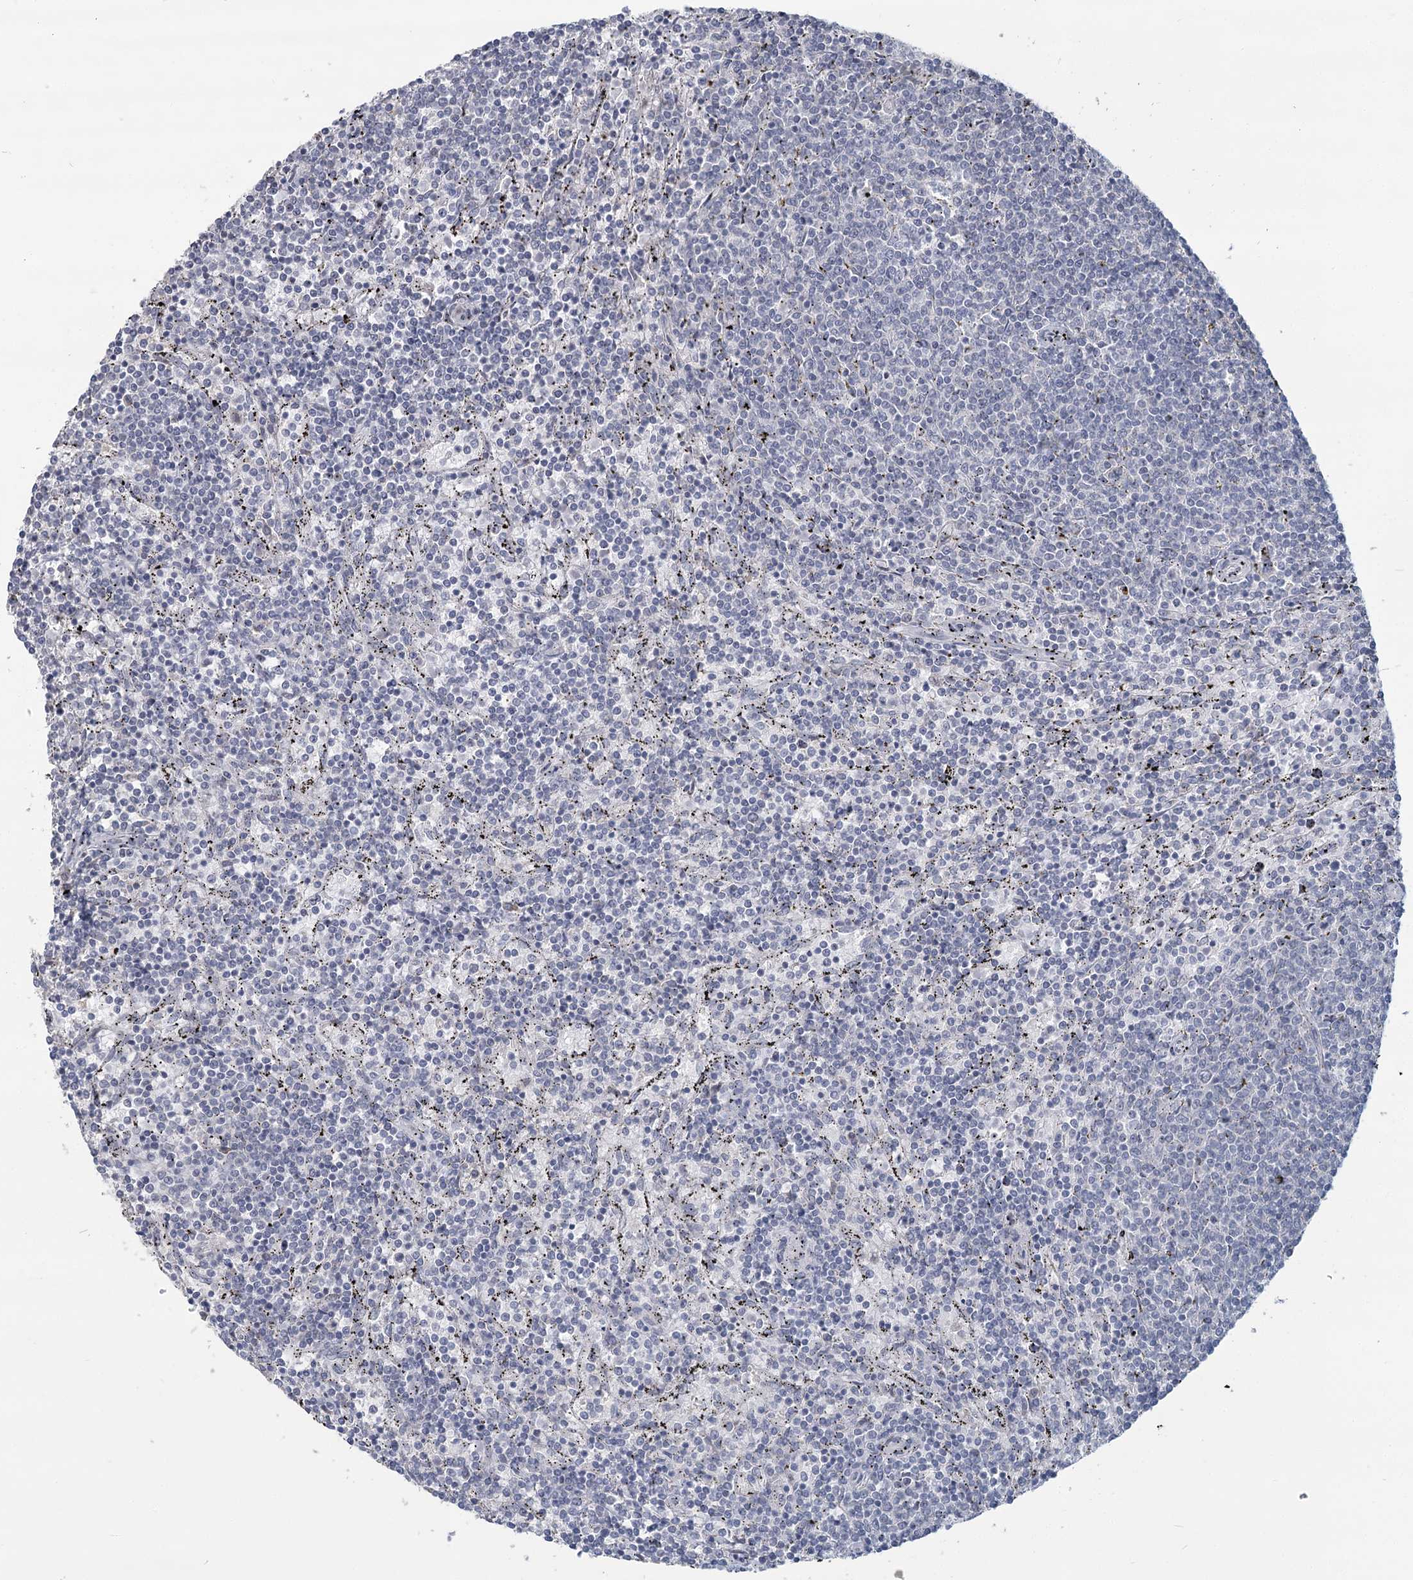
{"staining": {"intensity": "negative", "quantity": "none", "location": "none"}, "tissue": "lymphoma", "cell_type": "Tumor cells", "image_type": "cancer", "snomed": [{"axis": "morphology", "description": "Malignant lymphoma, non-Hodgkin's type, Low grade"}, {"axis": "topography", "description": "Spleen"}], "caption": "Immunohistochemistry (IHC) image of malignant lymphoma, non-Hodgkin's type (low-grade) stained for a protein (brown), which demonstrates no positivity in tumor cells.", "gene": "SLC9A3", "patient": {"sex": "female", "age": 50}}